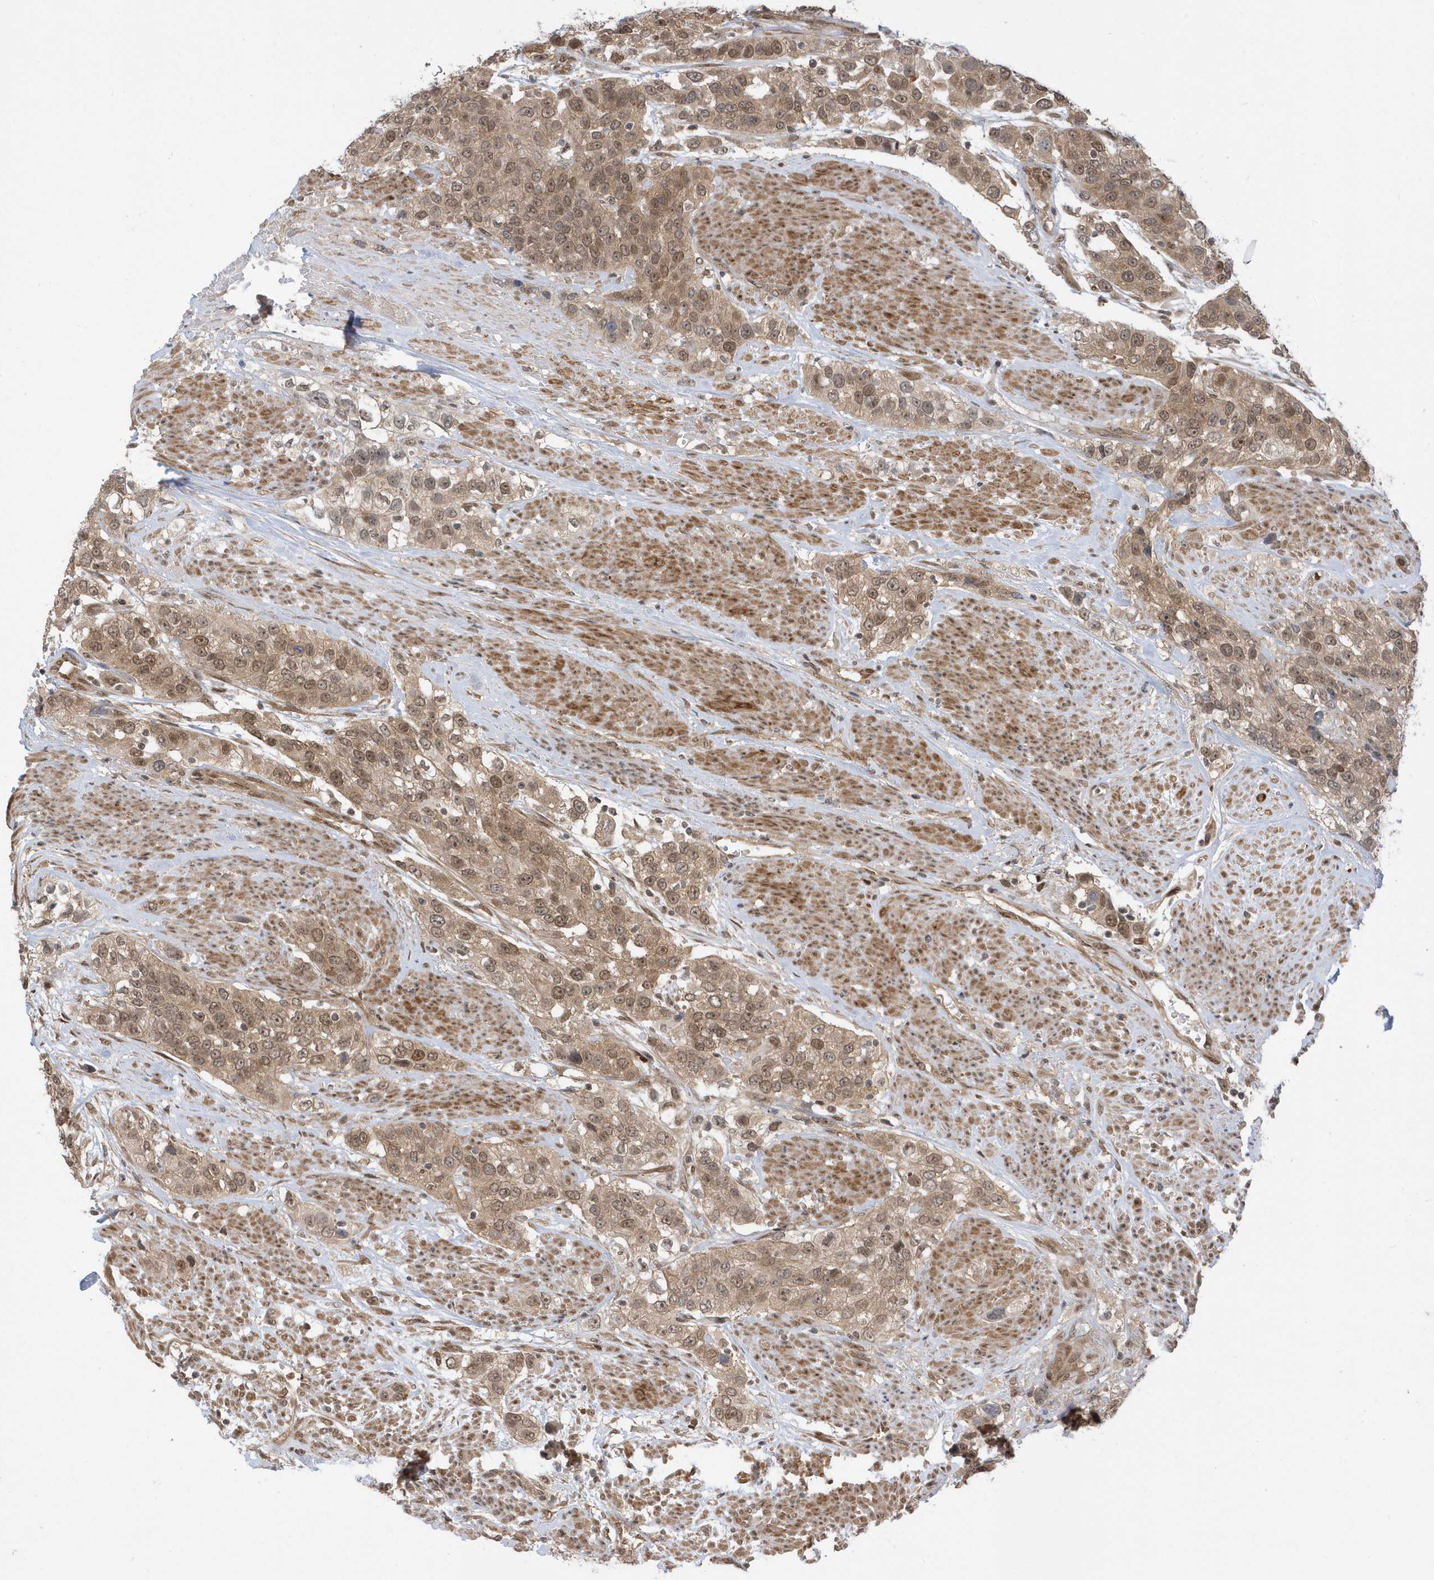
{"staining": {"intensity": "moderate", "quantity": ">75%", "location": "cytoplasmic/membranous,nuclear"}, "tissue": "urothelial cancer", "cell_type": "Tumor cells", "image_type": "cancer", "snomed": [{"axis": "morphology", "description": "Urothelial carcinoma, High grade"}, {"axis": "topography", "description": "Urinary bladder"}], "caption": "Approximately >75% of tumor cells in human urothelial carcinoma (high-grade) demonstrate moderate cytoplasmic/membranous and nuclear protein staining as visualized by brown immunohistochemical staining.", "gene": "USP53", "patient": {"sex": "female", "age": 80}}